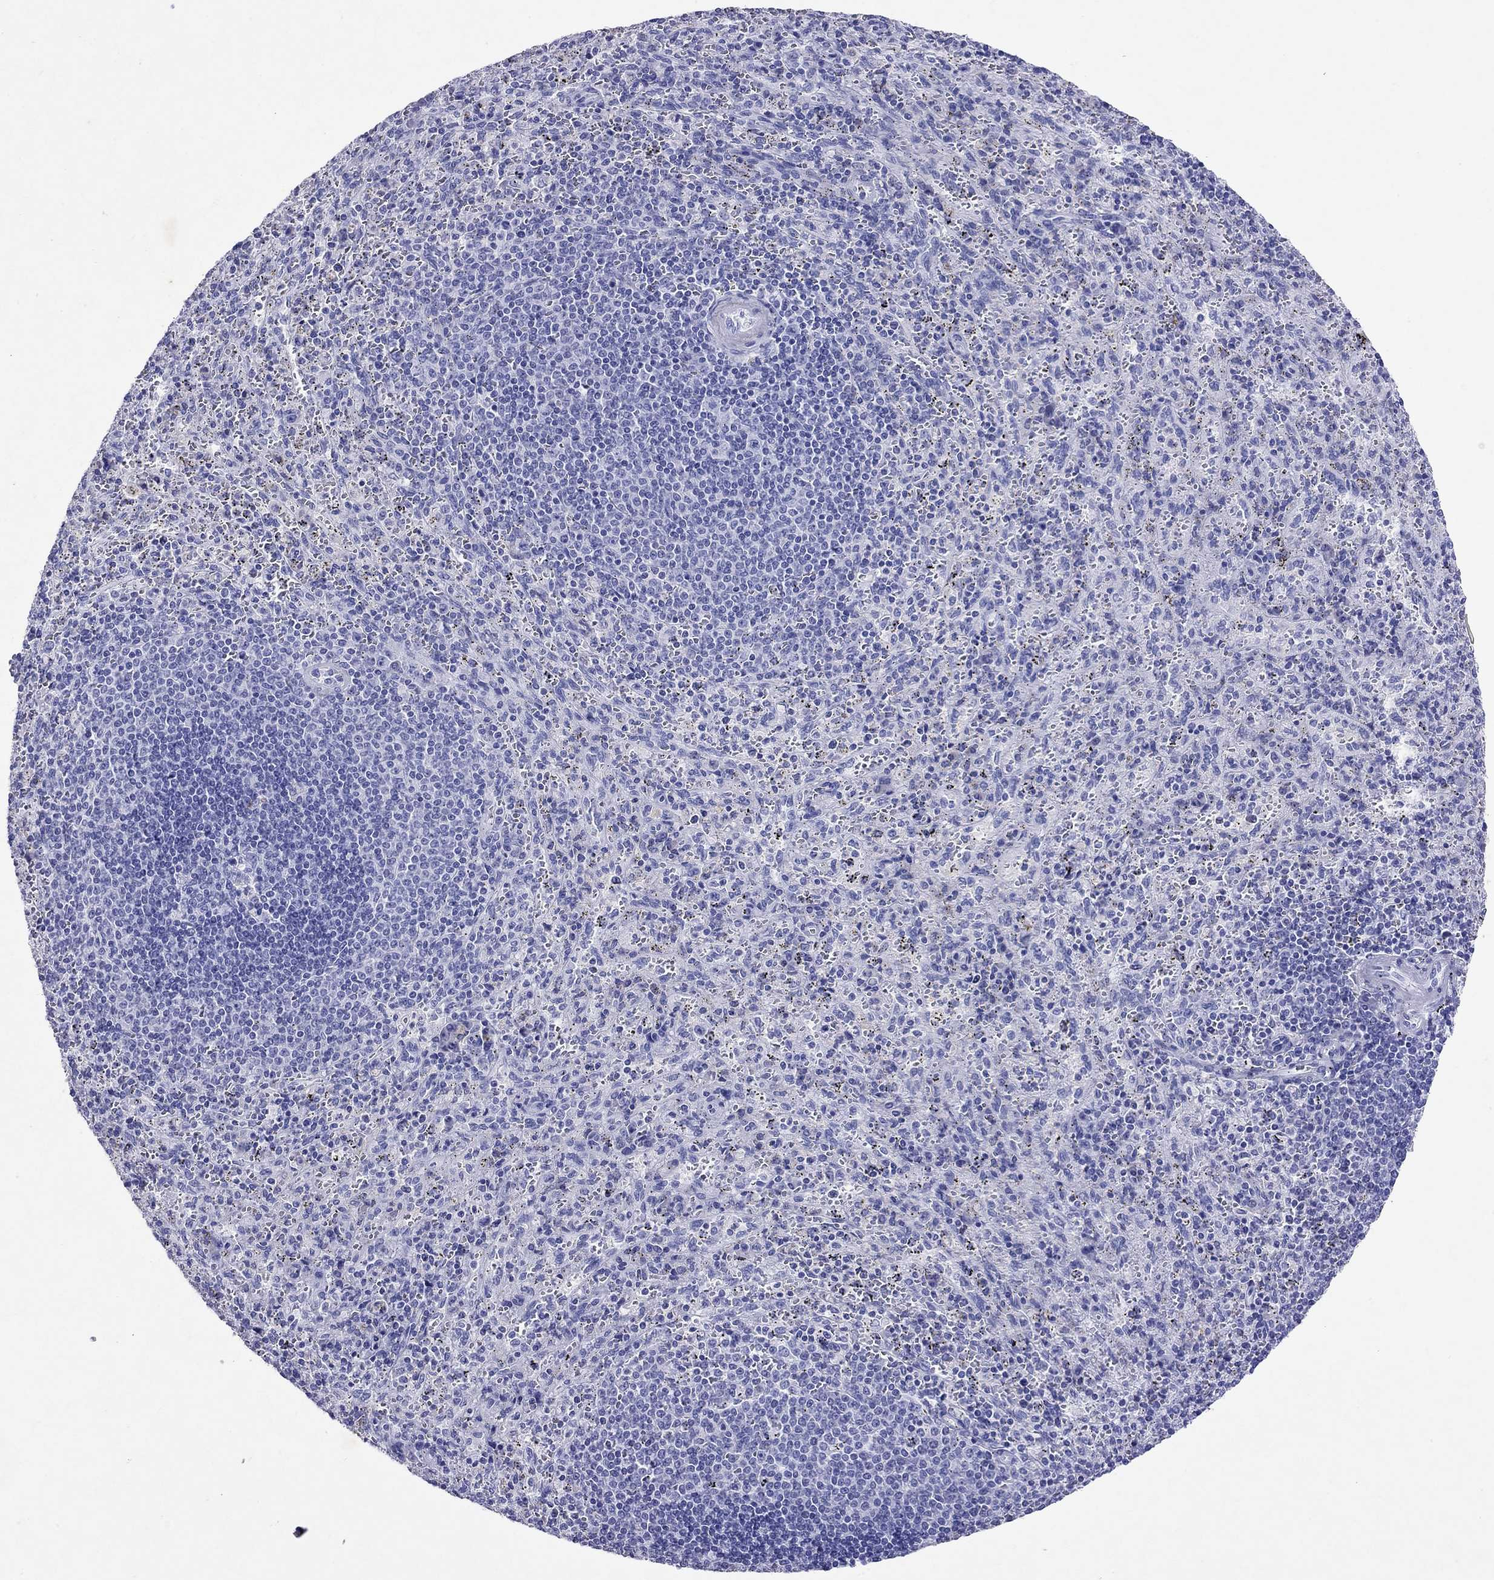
{"staining": {"intensity": "negative", "quantity": "none", "location": "none"}, "tissue": "spleen", "cell_type": "Cells in red pulp", "image_type": "normal", "snomed": [{"axis": "morphology", "description": "Normal tissue, NOS"}, {"axis": "topography", "description": "Spleen"}], "caption": "DAB immunohistochemical staining of normal spleen exhibits no significant staining in cells in red pulp.", "gene": "ARMC12", "patient": {"sex": "male", "age": 57}}